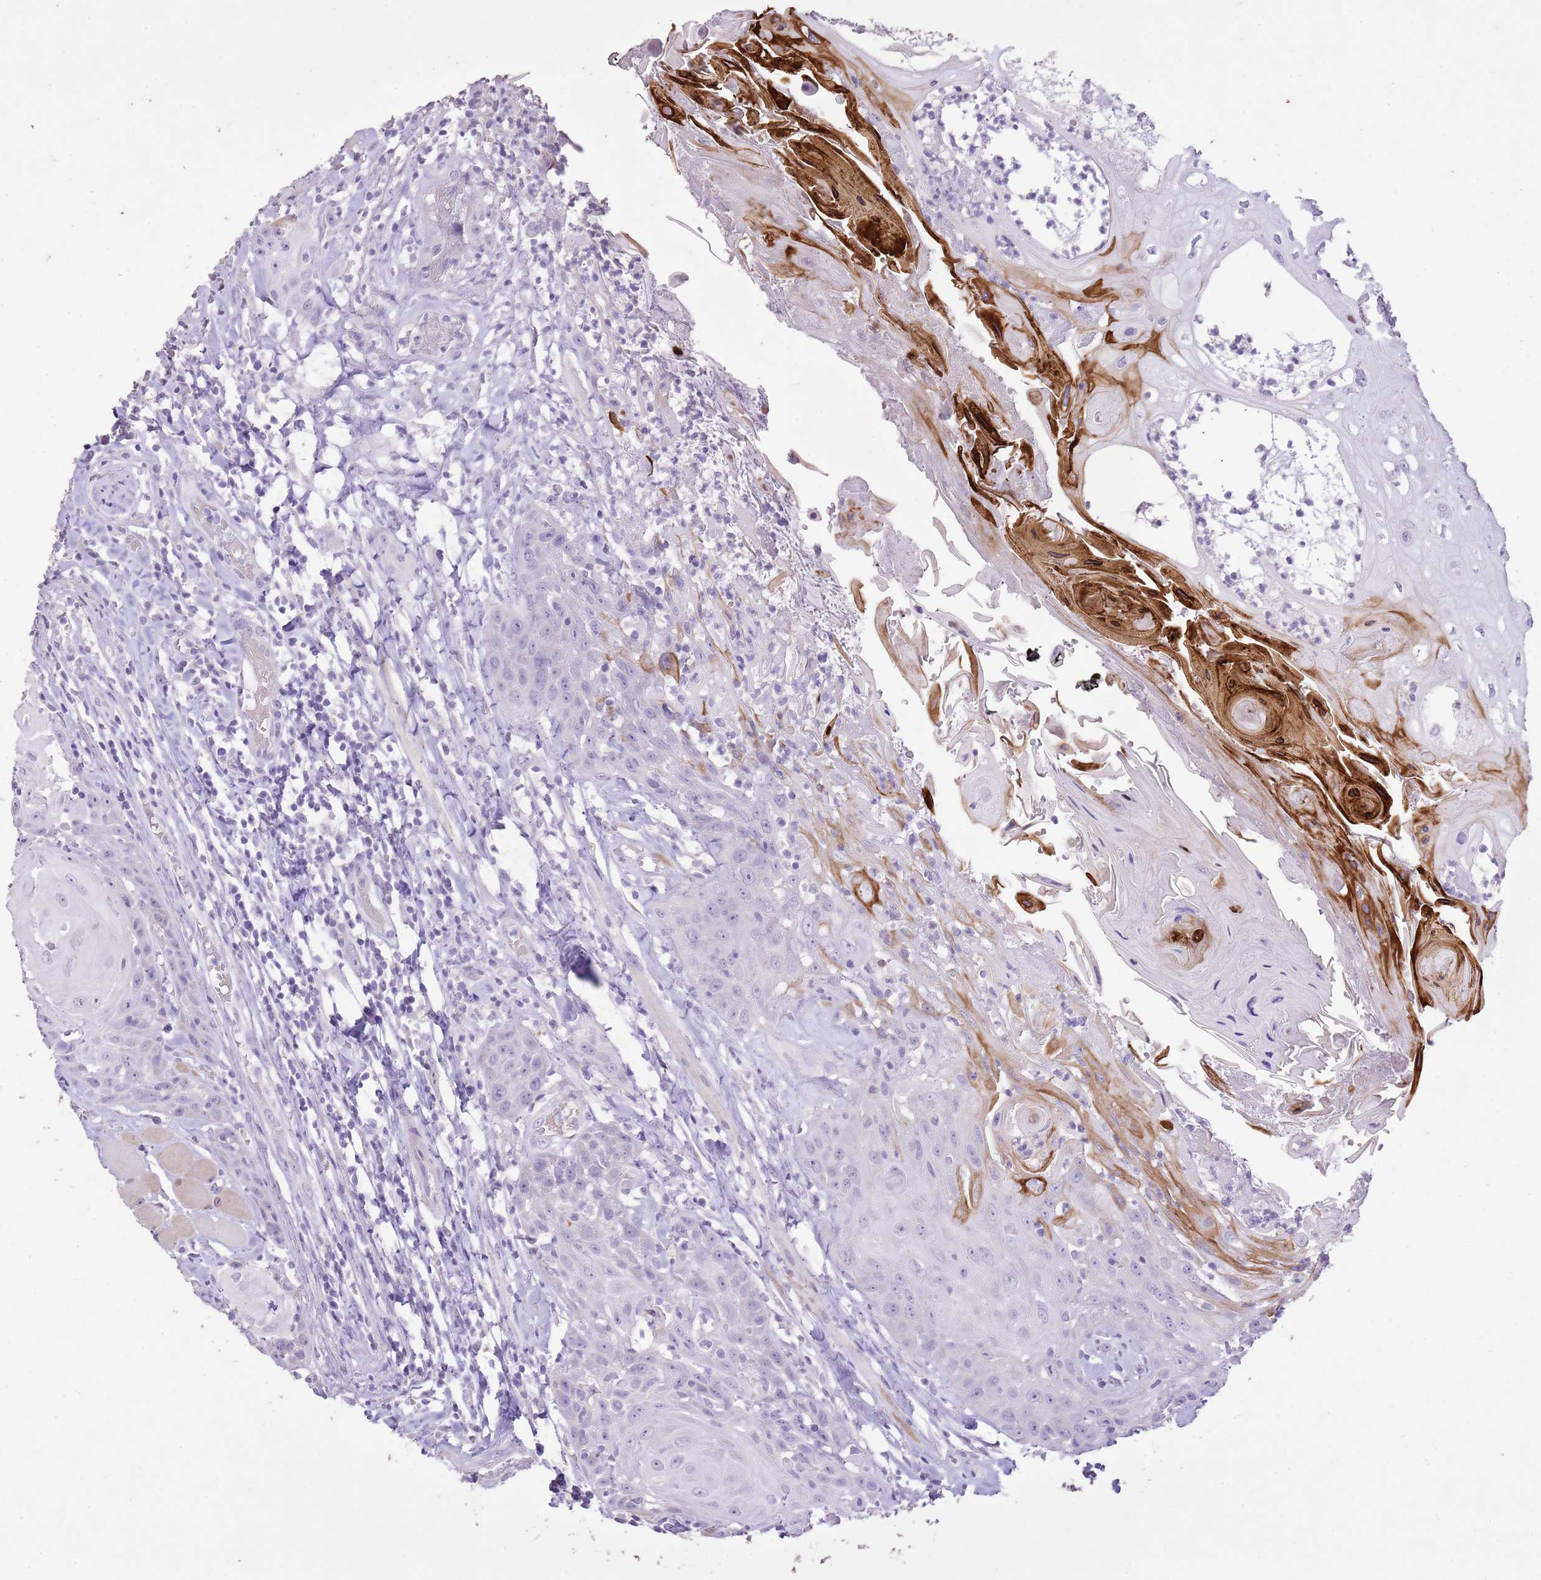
{"staining": {"intensity": "negative", "quantity": "none", "location": "none"}, "tissue": "head and neck cancer", "cell_type": "Tumor cells", "image_type": "cancer", "snomed": [{"axis": "morphology", "description": "Squamous cell carcinoma, NOS"}, {"axis": "topography", "description": "Head-Neck"}], "caption": "An IHC photomicrograph of head and neck cancer is shown. There is no staining in tumor cells of head and neck cancer. (DAB immunohistochemistry with hematoxylin counter stain).", "gene": "XPO7", "patient": {"sex": "female", "age": 59}}